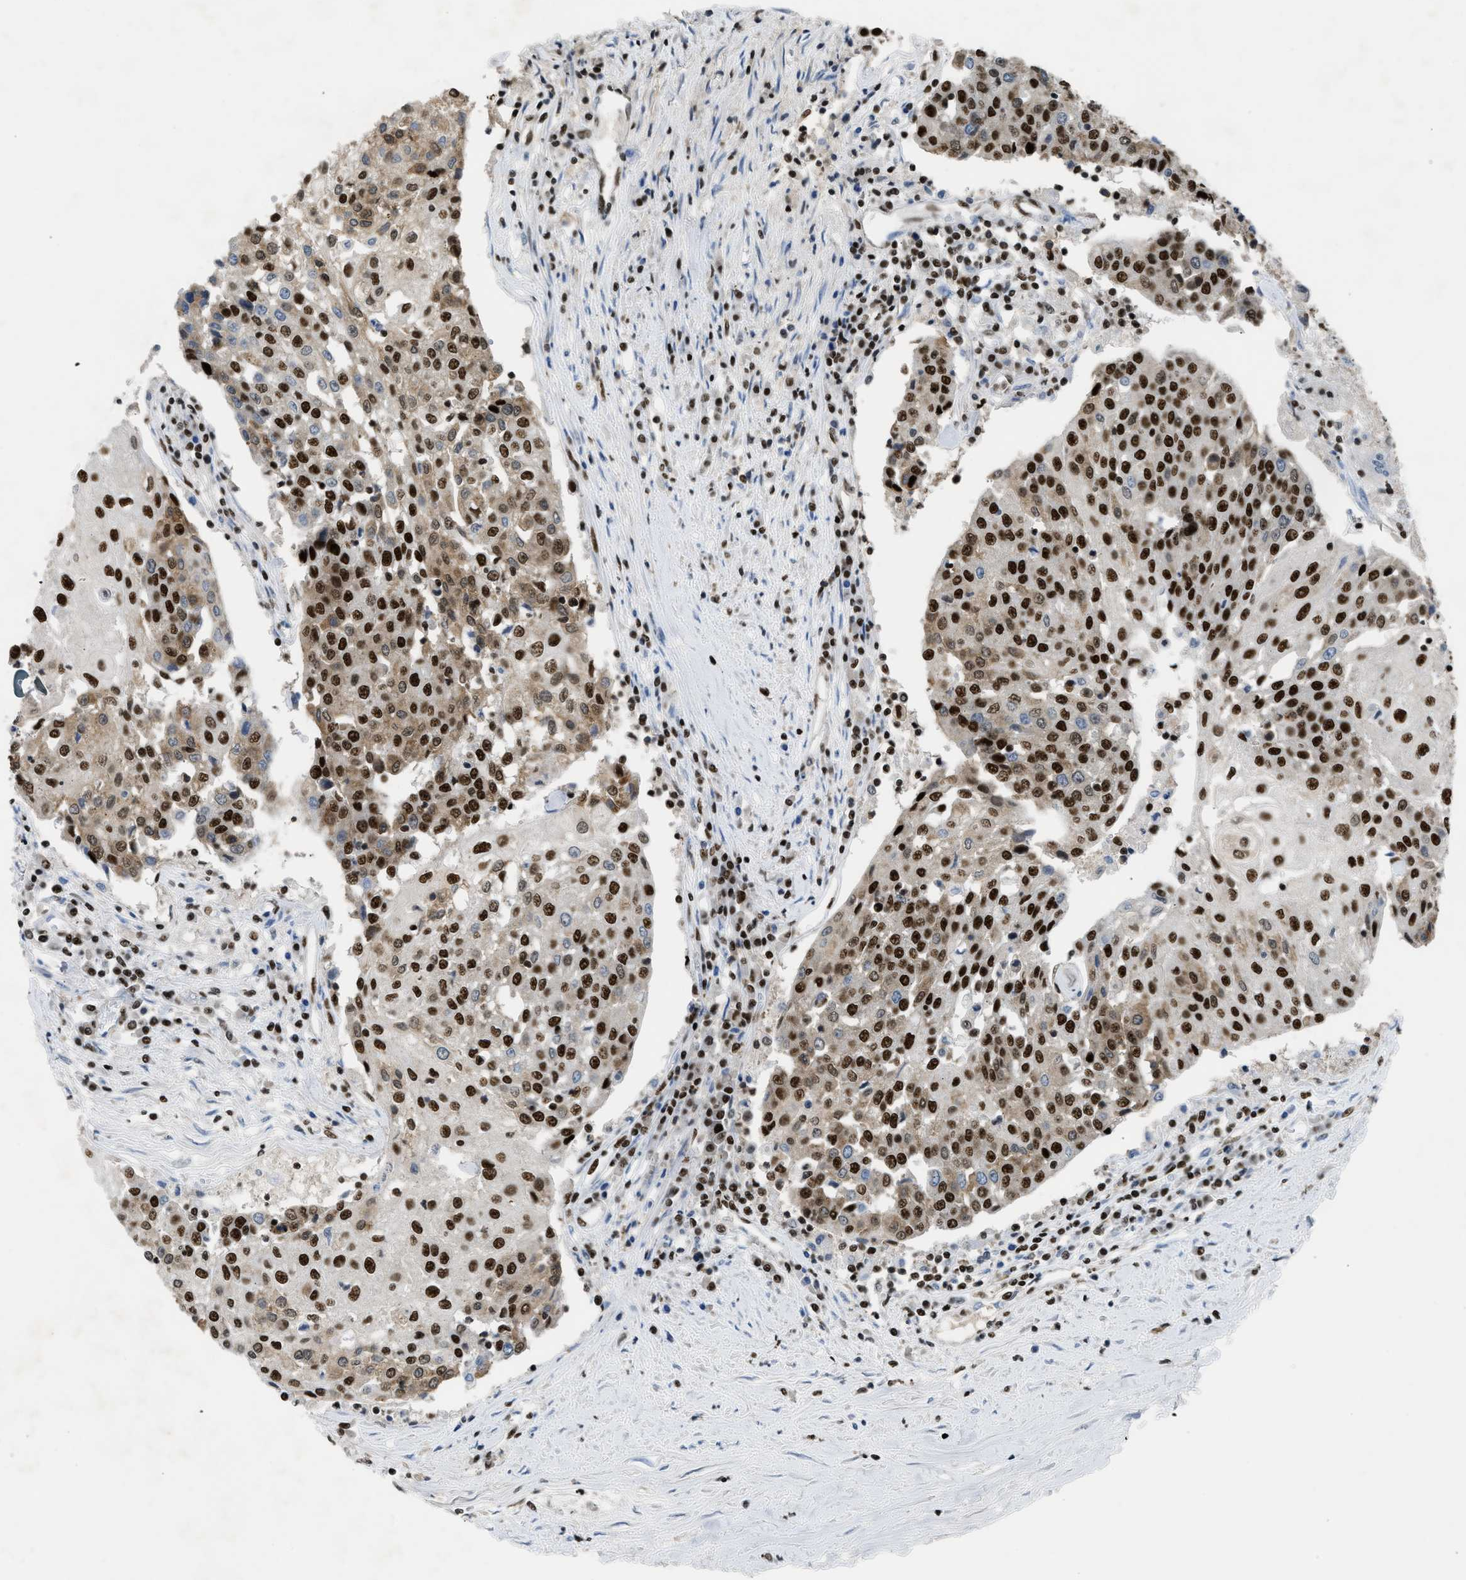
{"staining": {"intensity": "strong", "quantity": ">75%", "location": "cytoplasmic/membranous,nuclear"}, "tissue": "urothelial cancer", "cell_type": "Tumor cells", "image_type": "cancer", "snomed": [{"axis": "morphology", "description": "Urothelial carcinoma, High grade"}, {"axis": "topography", "description": "Urinary bladder"}], "caption": "Urothelial cancer stained for a protein (brown) demonstrates strong cytoplasmic/membranous and nuclear positive staining in approximately >75% of tumor cells.", "gene": "SCAF4", "patient": {"sex": "female", "age": 85}}